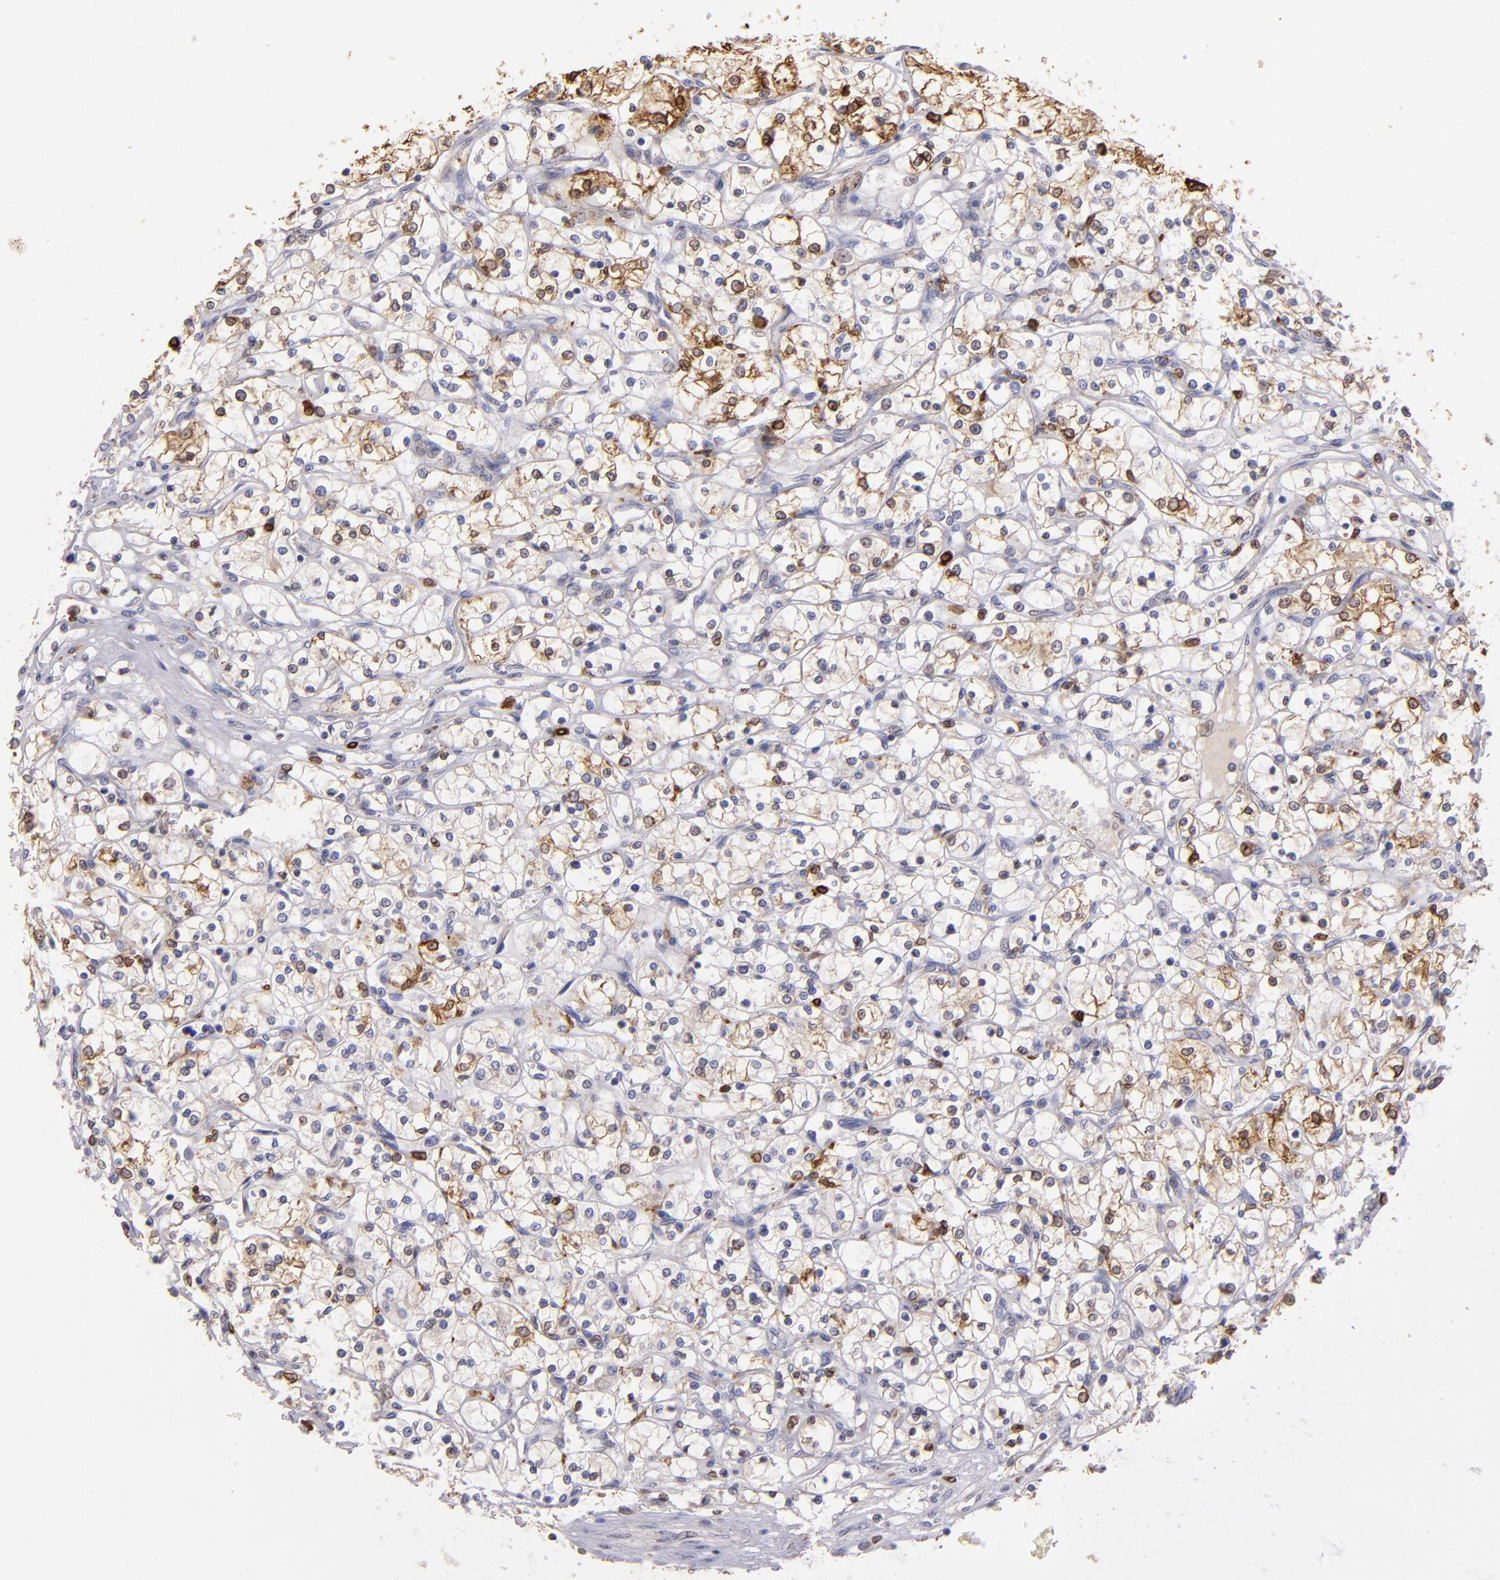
{"staining": {"intensity": "moderate", "quantity": "<25%", "location": "cytoplasmic/membranous"}, "tissue": "renal cancer", "cell_type": "Tumor cells", "image_type": "cancer", "snomed": [{"axis": "morphology", "description": "Adenocarcinoma, NOS"}, {"axis": "topography", "description": "Kidney"}], "caption": "Moderate cytoplasmic/membranous protein expression is identified in approximately <25% of tumor cells in renal cancer.", "gene": "PTGS1", "patient": {"sex": "male", "age": 61}}